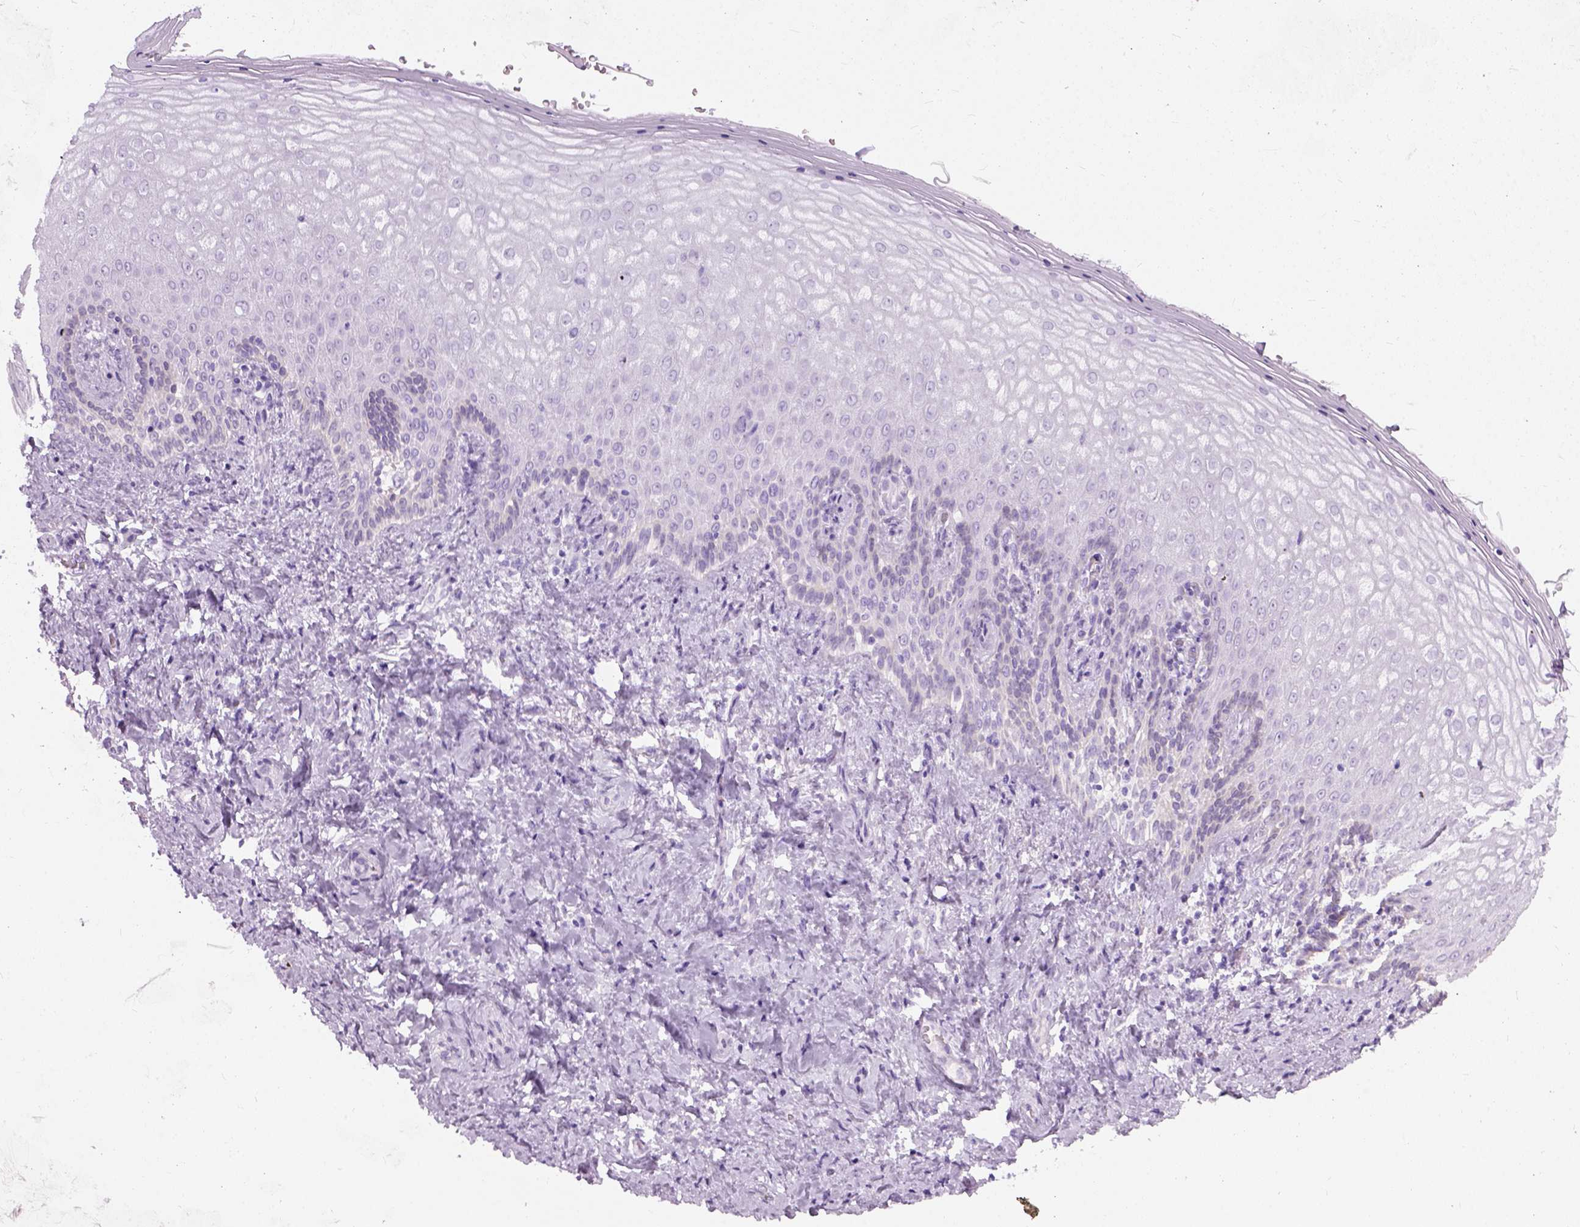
{"staining": {"intensity": "negative", "quantity": "none", "location": "none"}, "tissue": "vagina", "cell_type": "Squamous epithelial cells", "image_type": "normal", "snomed": [{"axis": "morphology", "description": "Normal tissue, NOS"}, {"axis": "topography", "description": "Vagina"}], "caption": "Squamous epithelial cells show no significant staining in normal vagina. (Immunohistochemistry (ihc), brightfield microscopy, high magnification).", "gene": "AXDND1", "patient": {"sex": "female", "age": 42}}